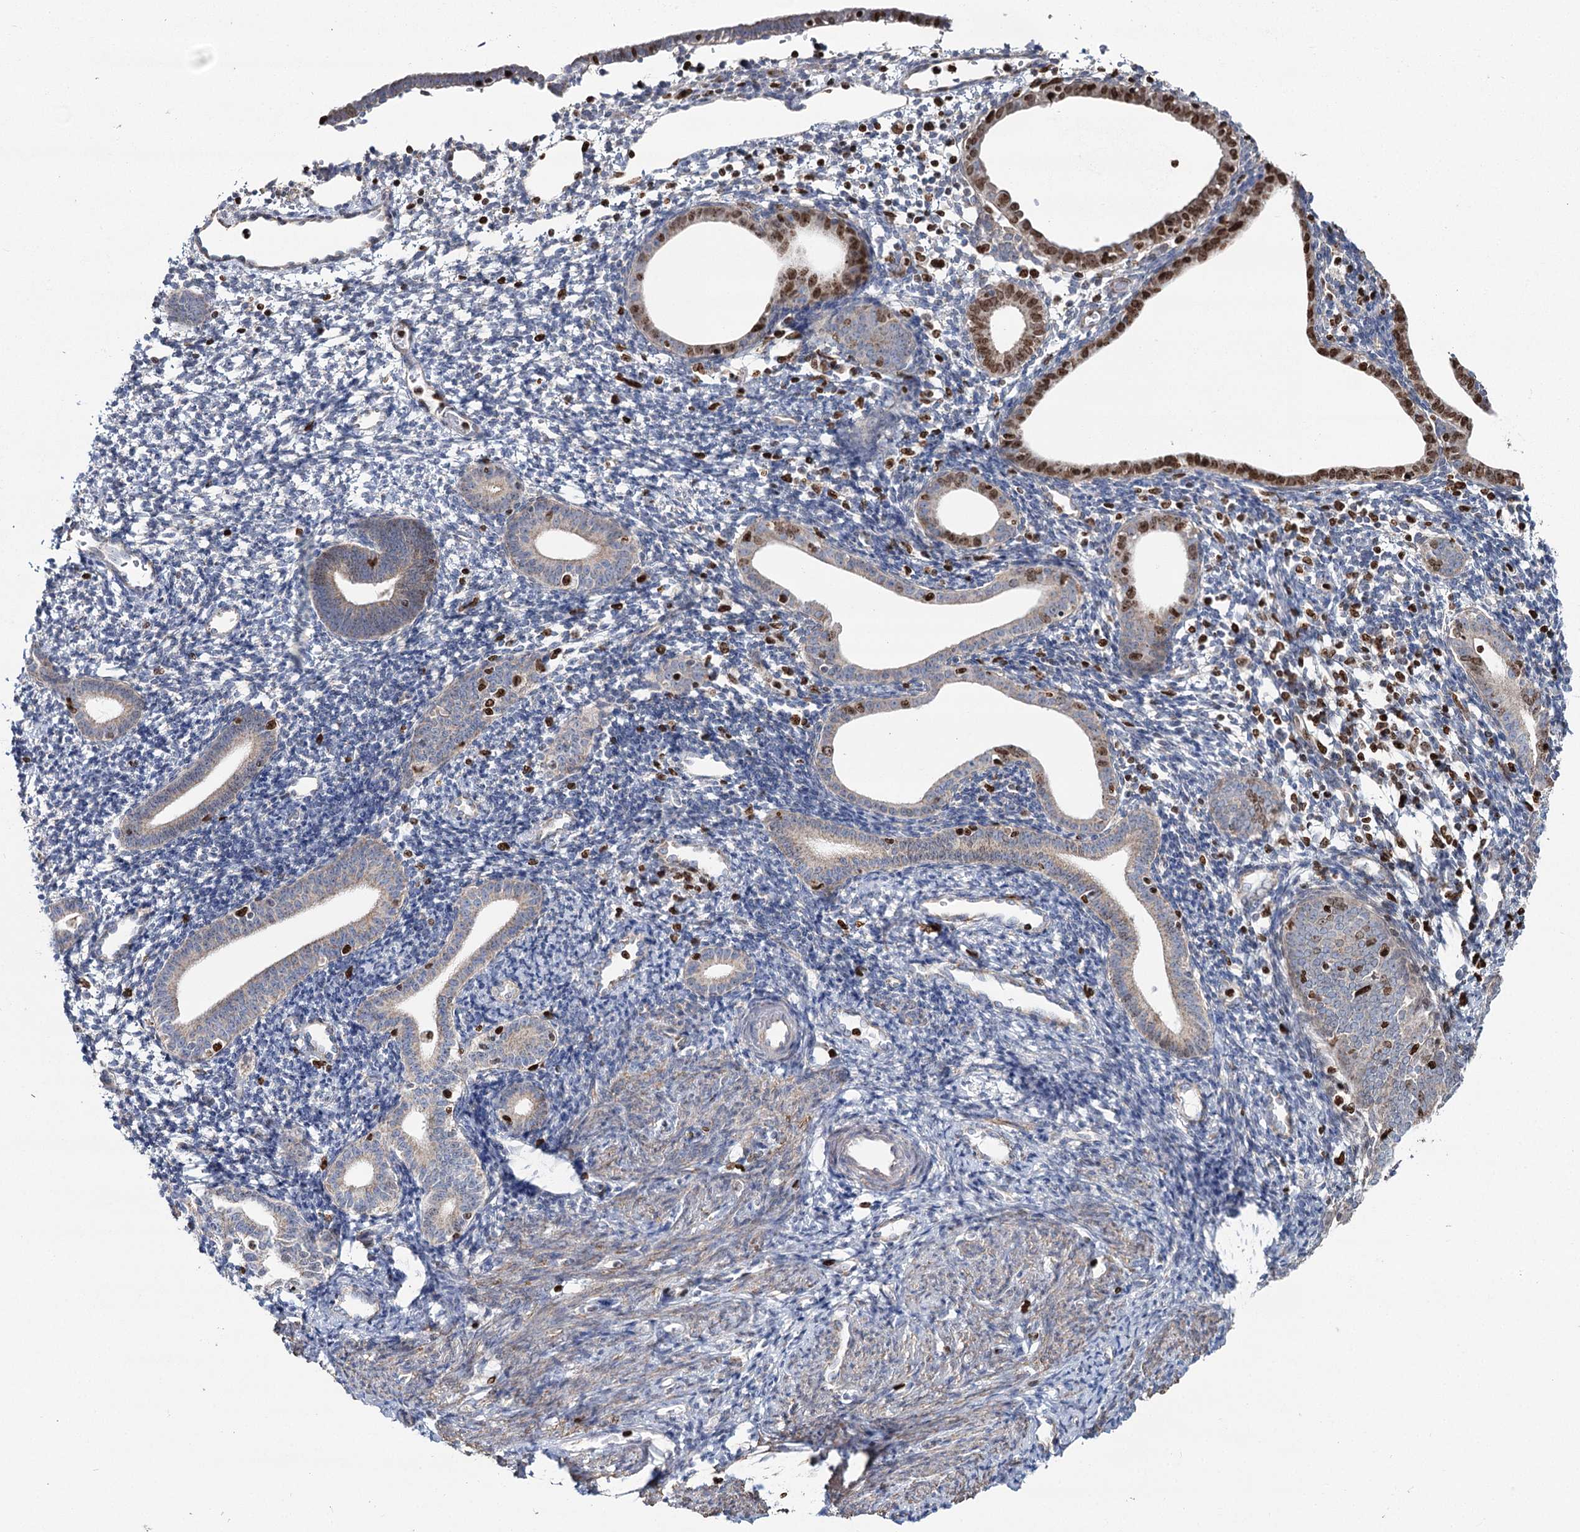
{"staining": {"intensity": "negative", "quantity": "none", "location": "none"}, "tissue": "endometrium", "cell_type": "Cells in endometrial stroma", "image_type": "normal", "snomed": [{"axis": "morphology", "description": "Normal tissue, NOS"}, {"axis": "topography", "description": "Endometrium"}], "caption": "Immunohistochemical staining of normal human endometrium shows no significant positivity in cells in endometrial stroma.", "gene": "PDHX", "patient": {"sex": "female", "age": 56}}